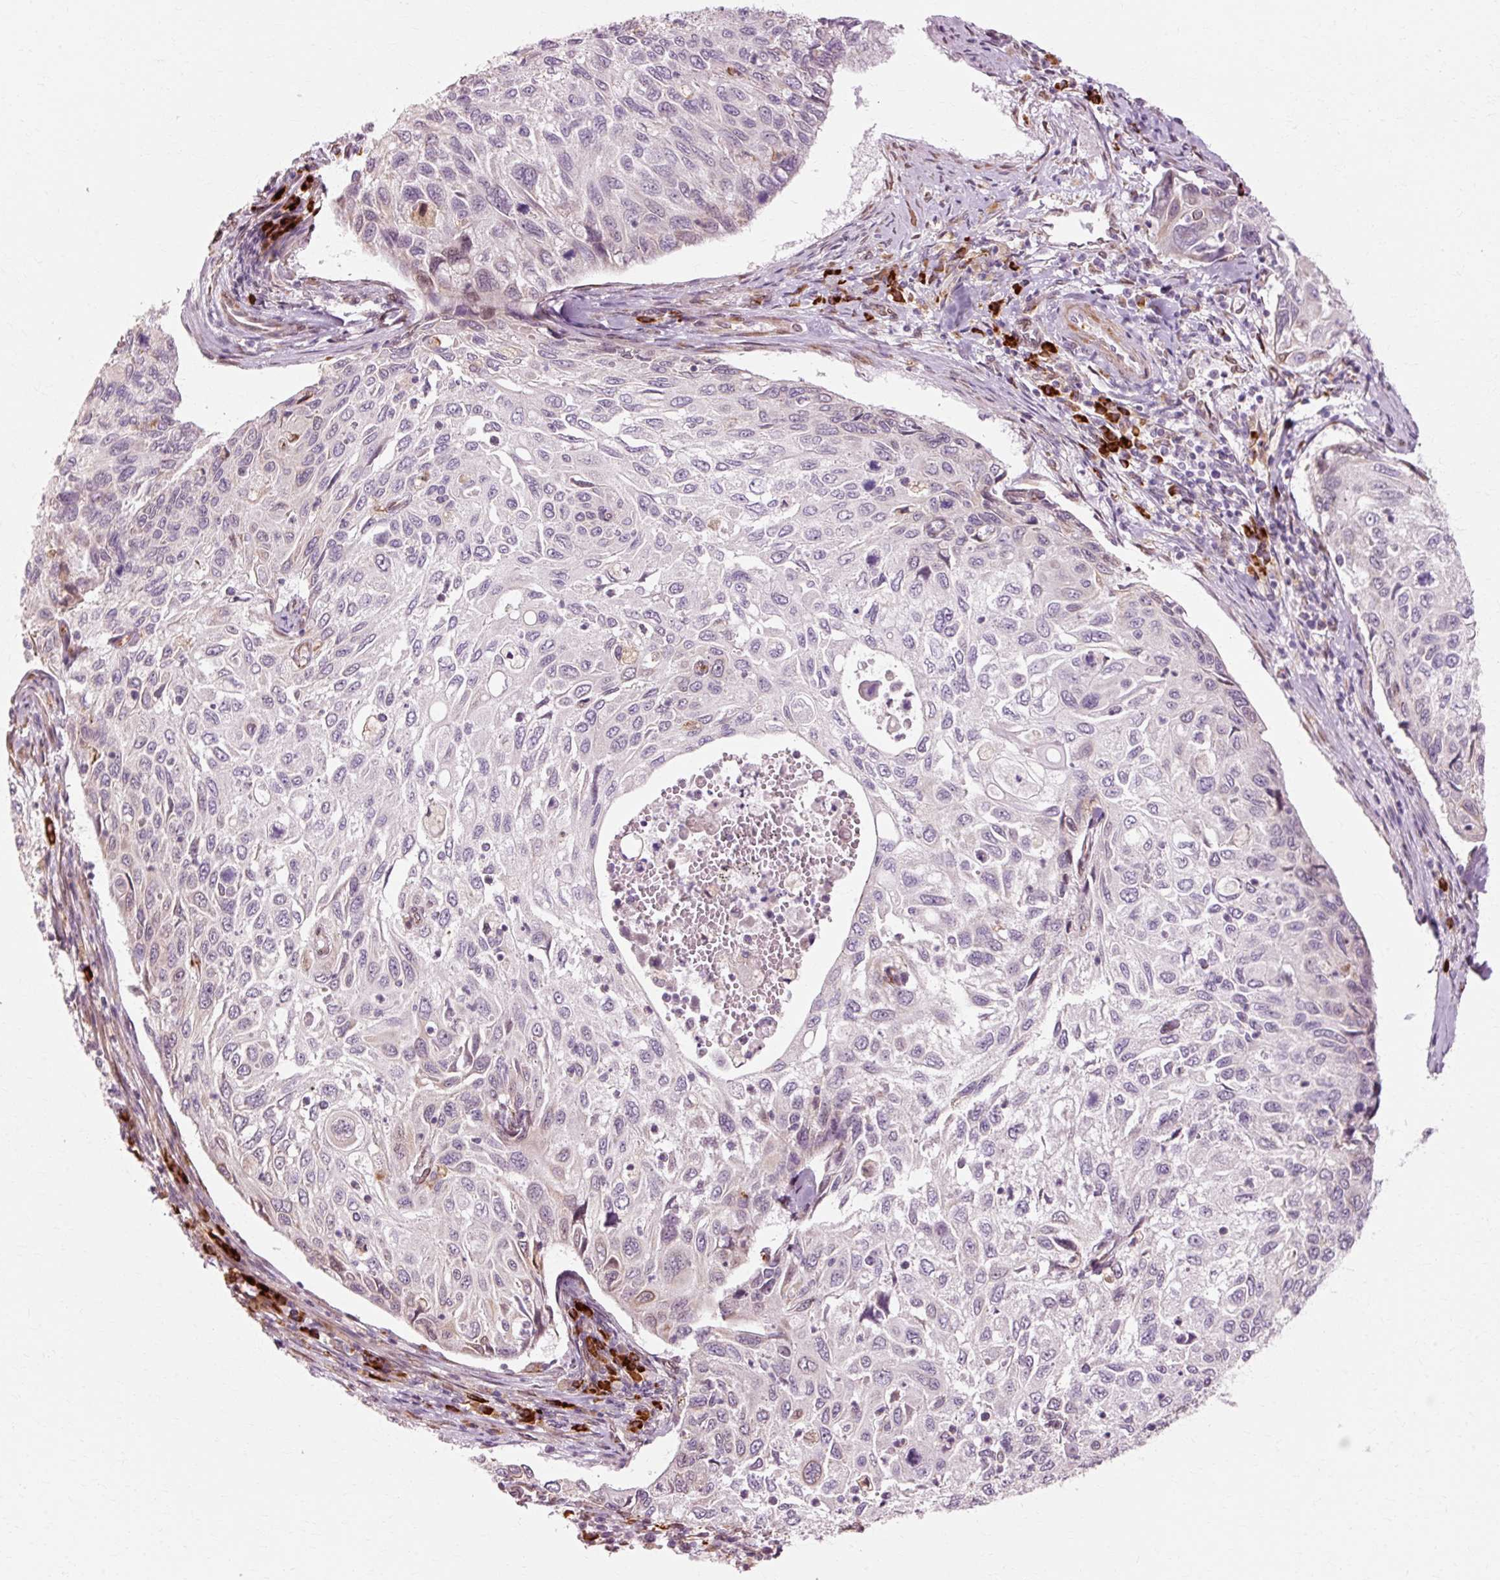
{"staining": {"intensity": "negative", "quantity": "none", "location": "none"}, "tissue": "cervical cancer", "cell_type": "Tumor cells", "image_type": "cancer", "snomed": [{"axis": "morphology", "description": "Squamous cell carcinoma, NOS"}, {"axis": "topography", "description": "Cervix"}], "caption": "Immunohistochemical staining of human cervical cancer (squamous cell carcinoma) shows no significant staining in tumor cells.", "gene": "RGPD5", "patient": {"sex": "female", "age": 70}}